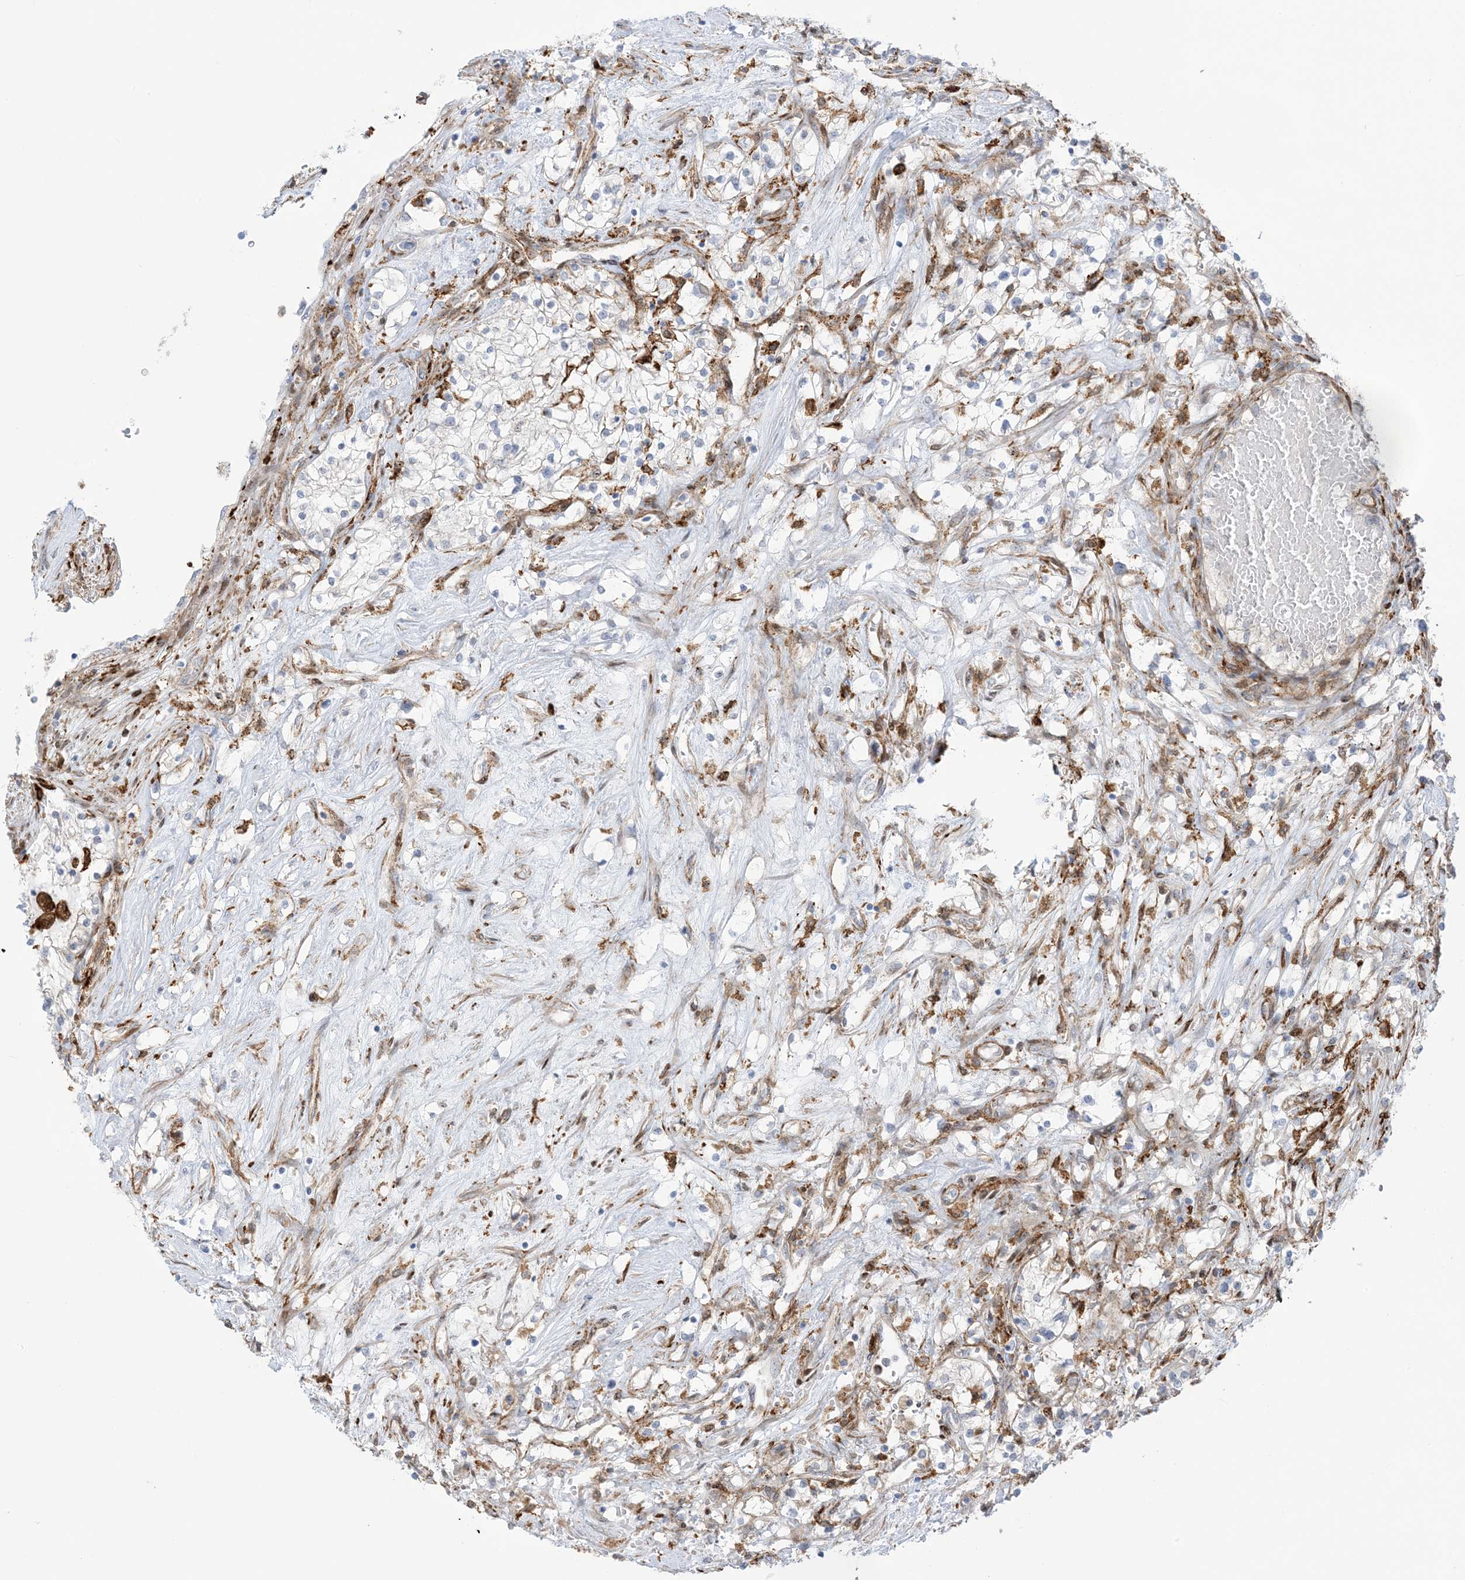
{"staining": {"intensity": "negative", "quantity": "none", "location": "none"}, "tissue": "renal cancer", "cell_type": "Tumor cells", "image_type": "cancer", "snomed": [{"axis": "morphology", "description": "Normal tissue, NOS"}, {"axis": "morphology", "description": "Adenocarcinoma, NOS"}, {"axis": "topography", "description": "Kidney"}], "caption": "High power microscopy image of an IHC image of renal adenocarcinoma, revealing no significant positivity in tumor cells.", "gene": "ICMT", "patient": {"sex": "male", "age": 68}}